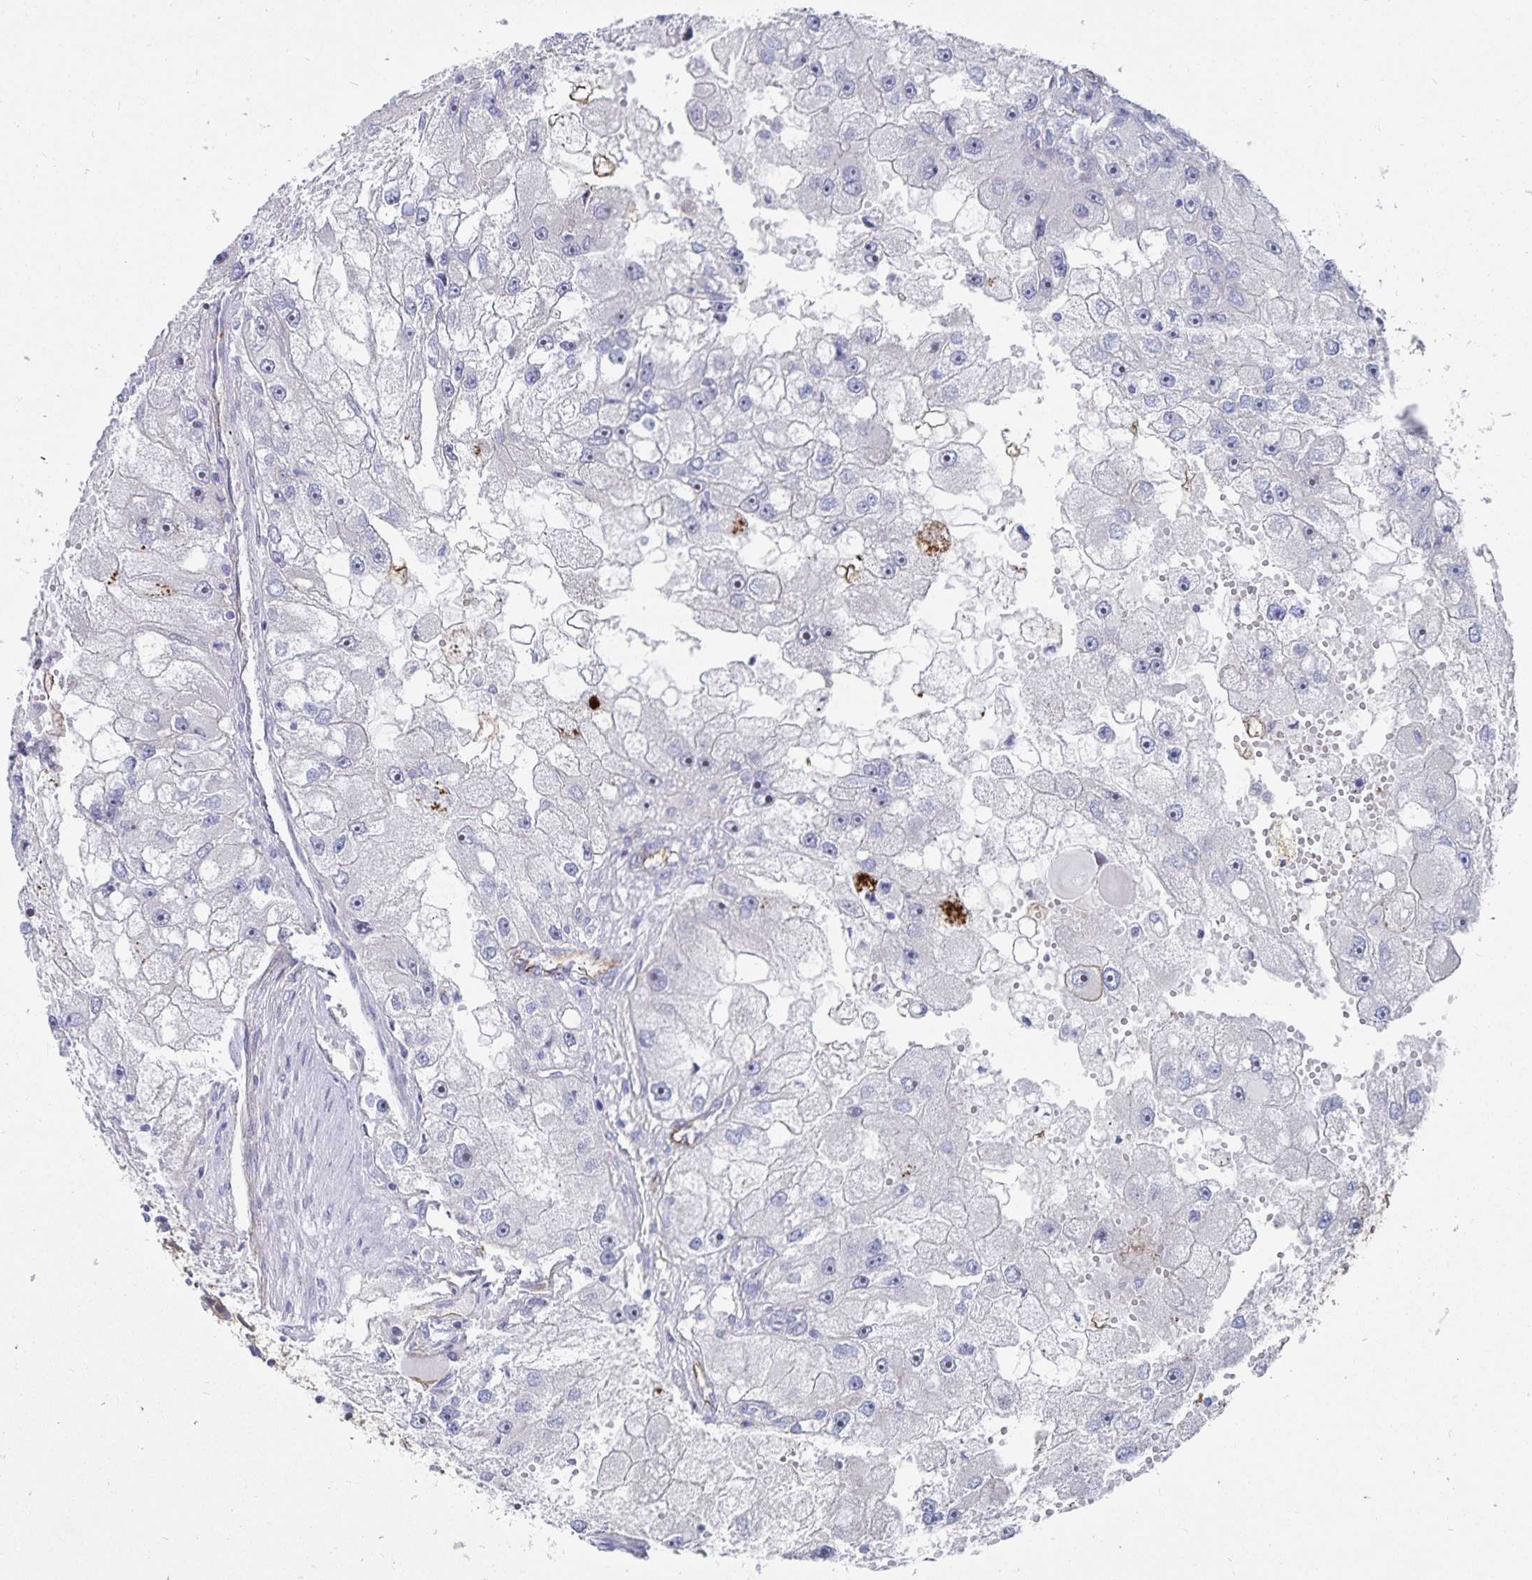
{"staining": {"intensity": "negative", "quantity": "none", "location": "none"}, "tissue": "renal cancer", "cell_type": "Tumor cells", "image_type": "cancer", "snomed": [{"axis": "morphology", "description": "Adenocarcinoma, NOS"}, {"axis": "topography", "description": "Kidney"}], "caption": "This photomicrograph is of renal adenocarcinoma stained with immunohistochemistry to label a protein in brown with the nuclei are counter-stained blue. There is no expression in tumor cells.", "gene": "SSTR1", "patient": {"sex": "male", "age": 63}}